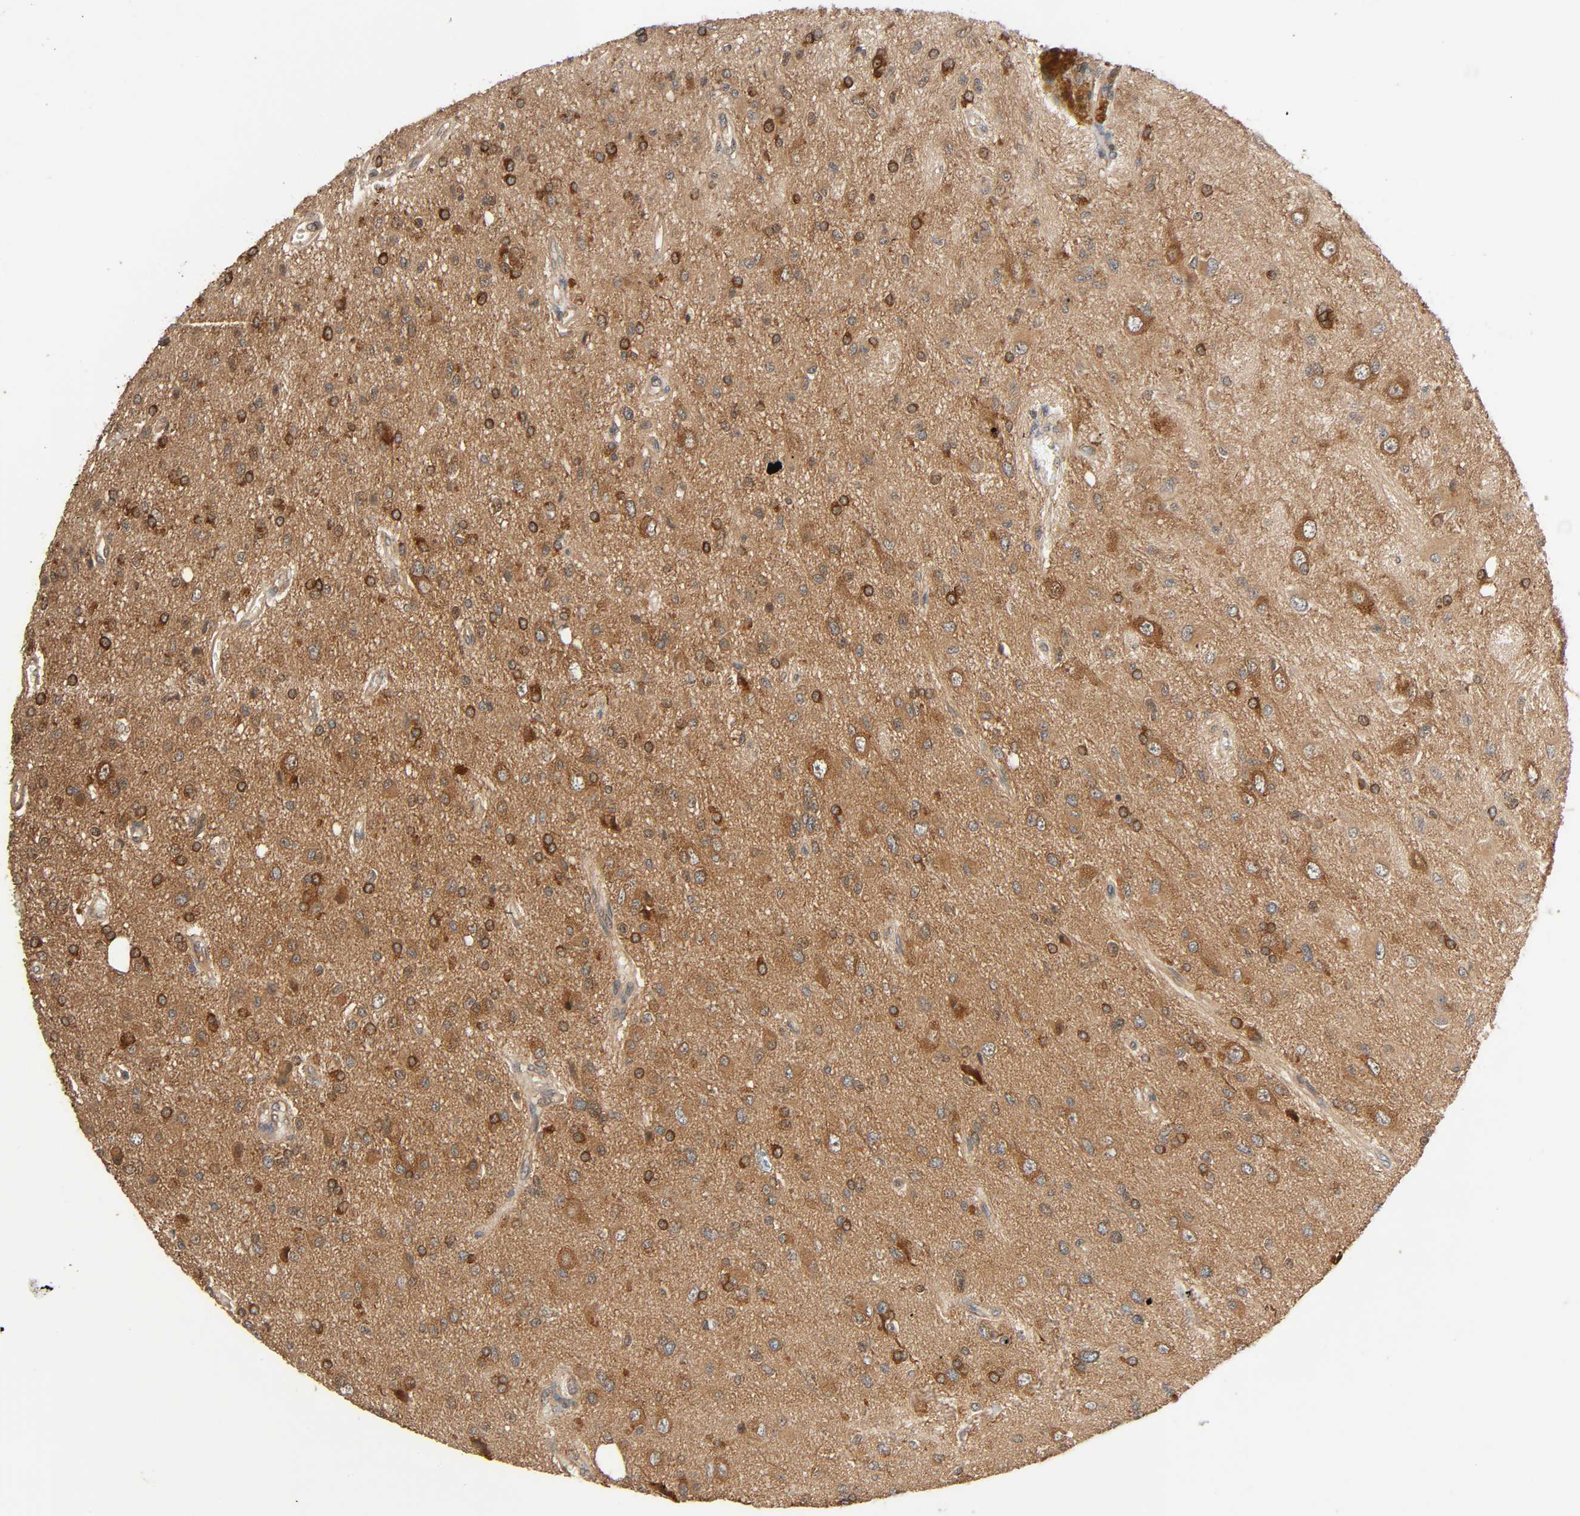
{"staining": {"intensity": "moderate", "quantity": ">75%", "location": "cytoplasmic/membranous"}, "tissue": "glioma", "cell_type": "Tumor cells", "image_type": "cancer", "snomed": [{"axis": "morphology", "description": "Glioma, malignant, High grade"}, {"axis": "topography", "description": "Brain"}], "caption": "Malignant glioma (high-grade) stained with a protein marker shows moderate staining in tumor cells.", "gene": "PPP2R1B", "patient": {"sex": "male", "age": 47}}